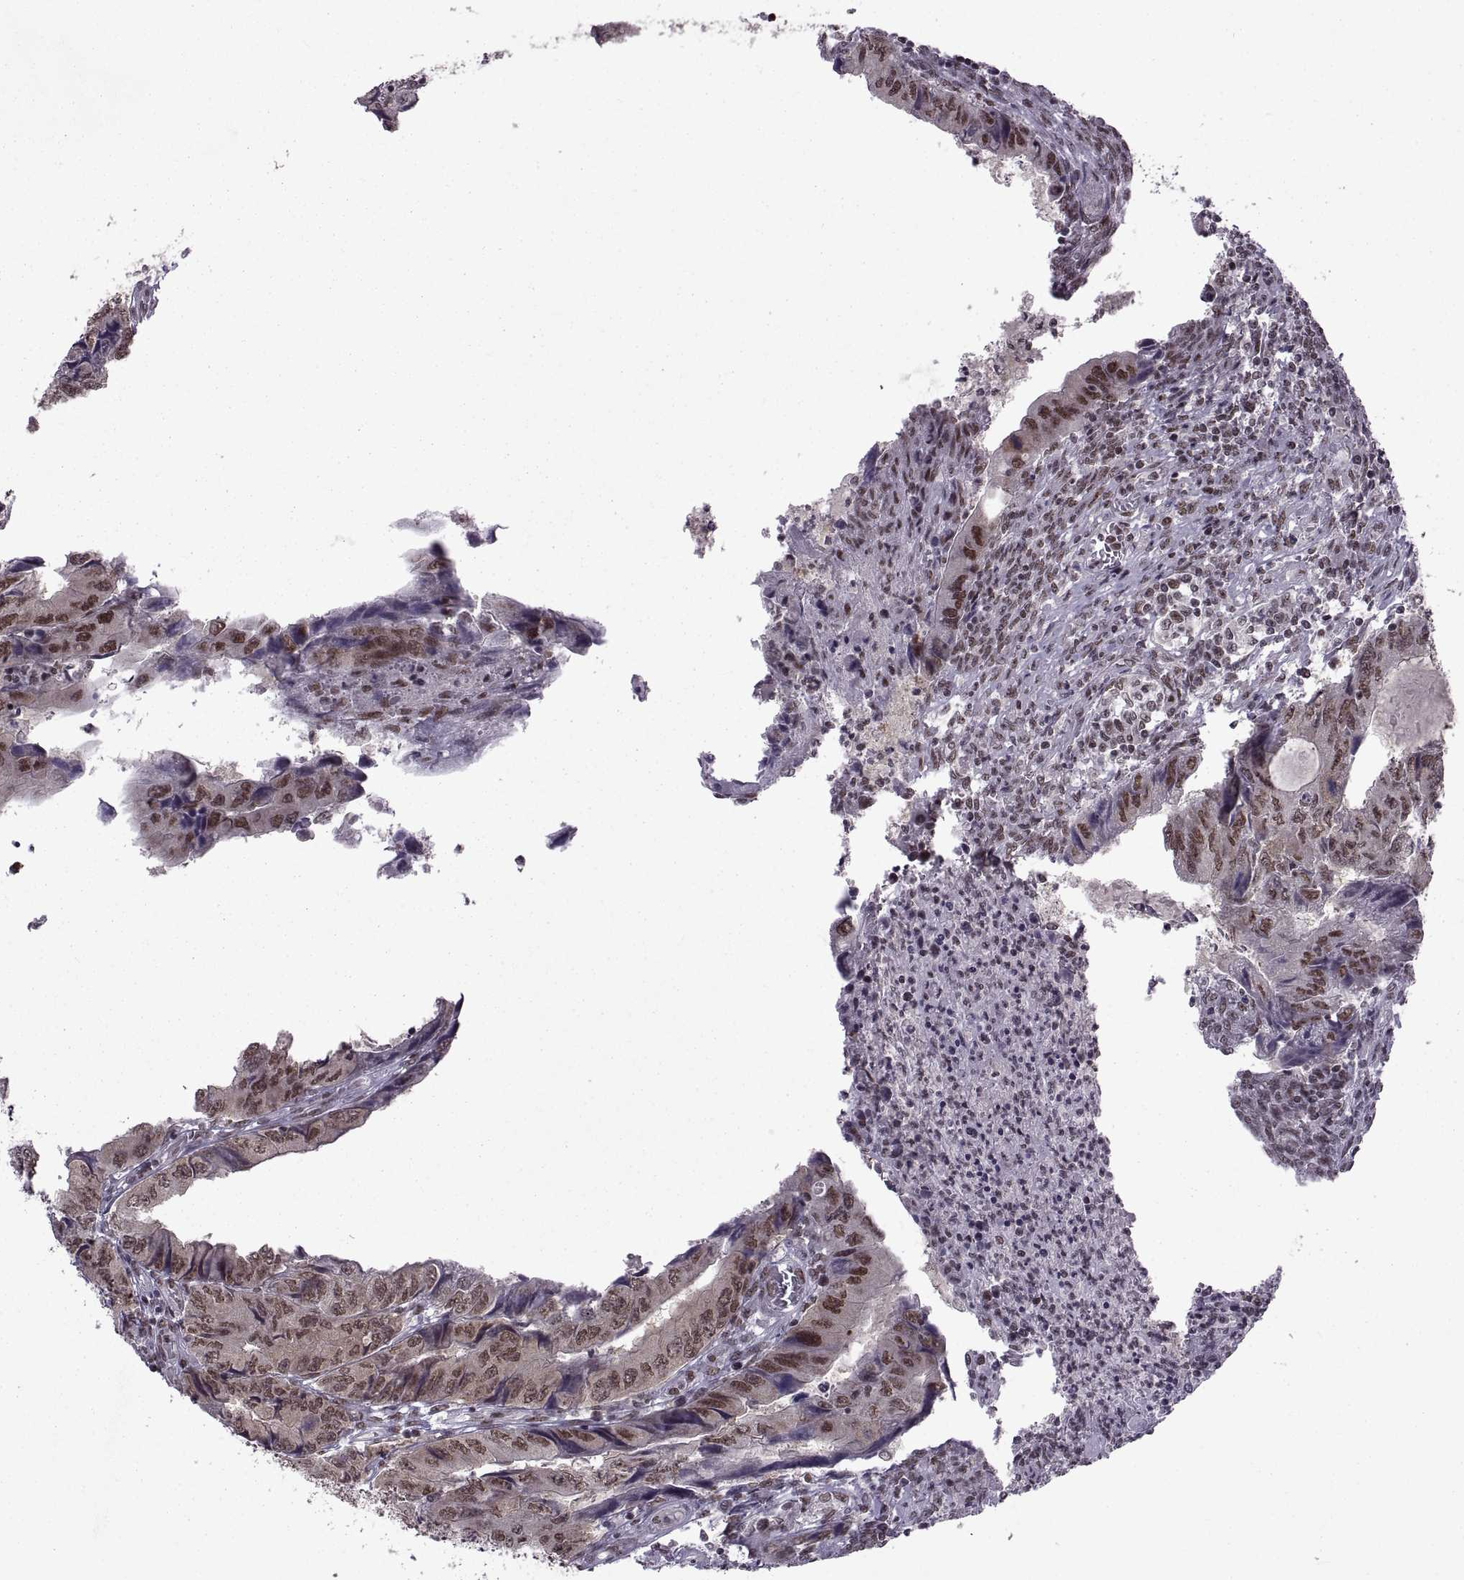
{"staining": {"intensity": "moderate", "quantity": ">75%", "location": "nuclear"}, "tissue": "colorectal cancer", "cell_type": "Tumor cells", "image_type": "cancer", "snomed": [{"axis": "morphology", "description": "Adenocarcinoma, NOS"}, {"axis": "topography", "description": "Colon"}], "caption": "Human colorectal adenocarcinoma stained with a protein marker exhibits moderate staining in tumor cells.", "gene": "MT1E", "patient": {"sex": "male", "age": 53}}